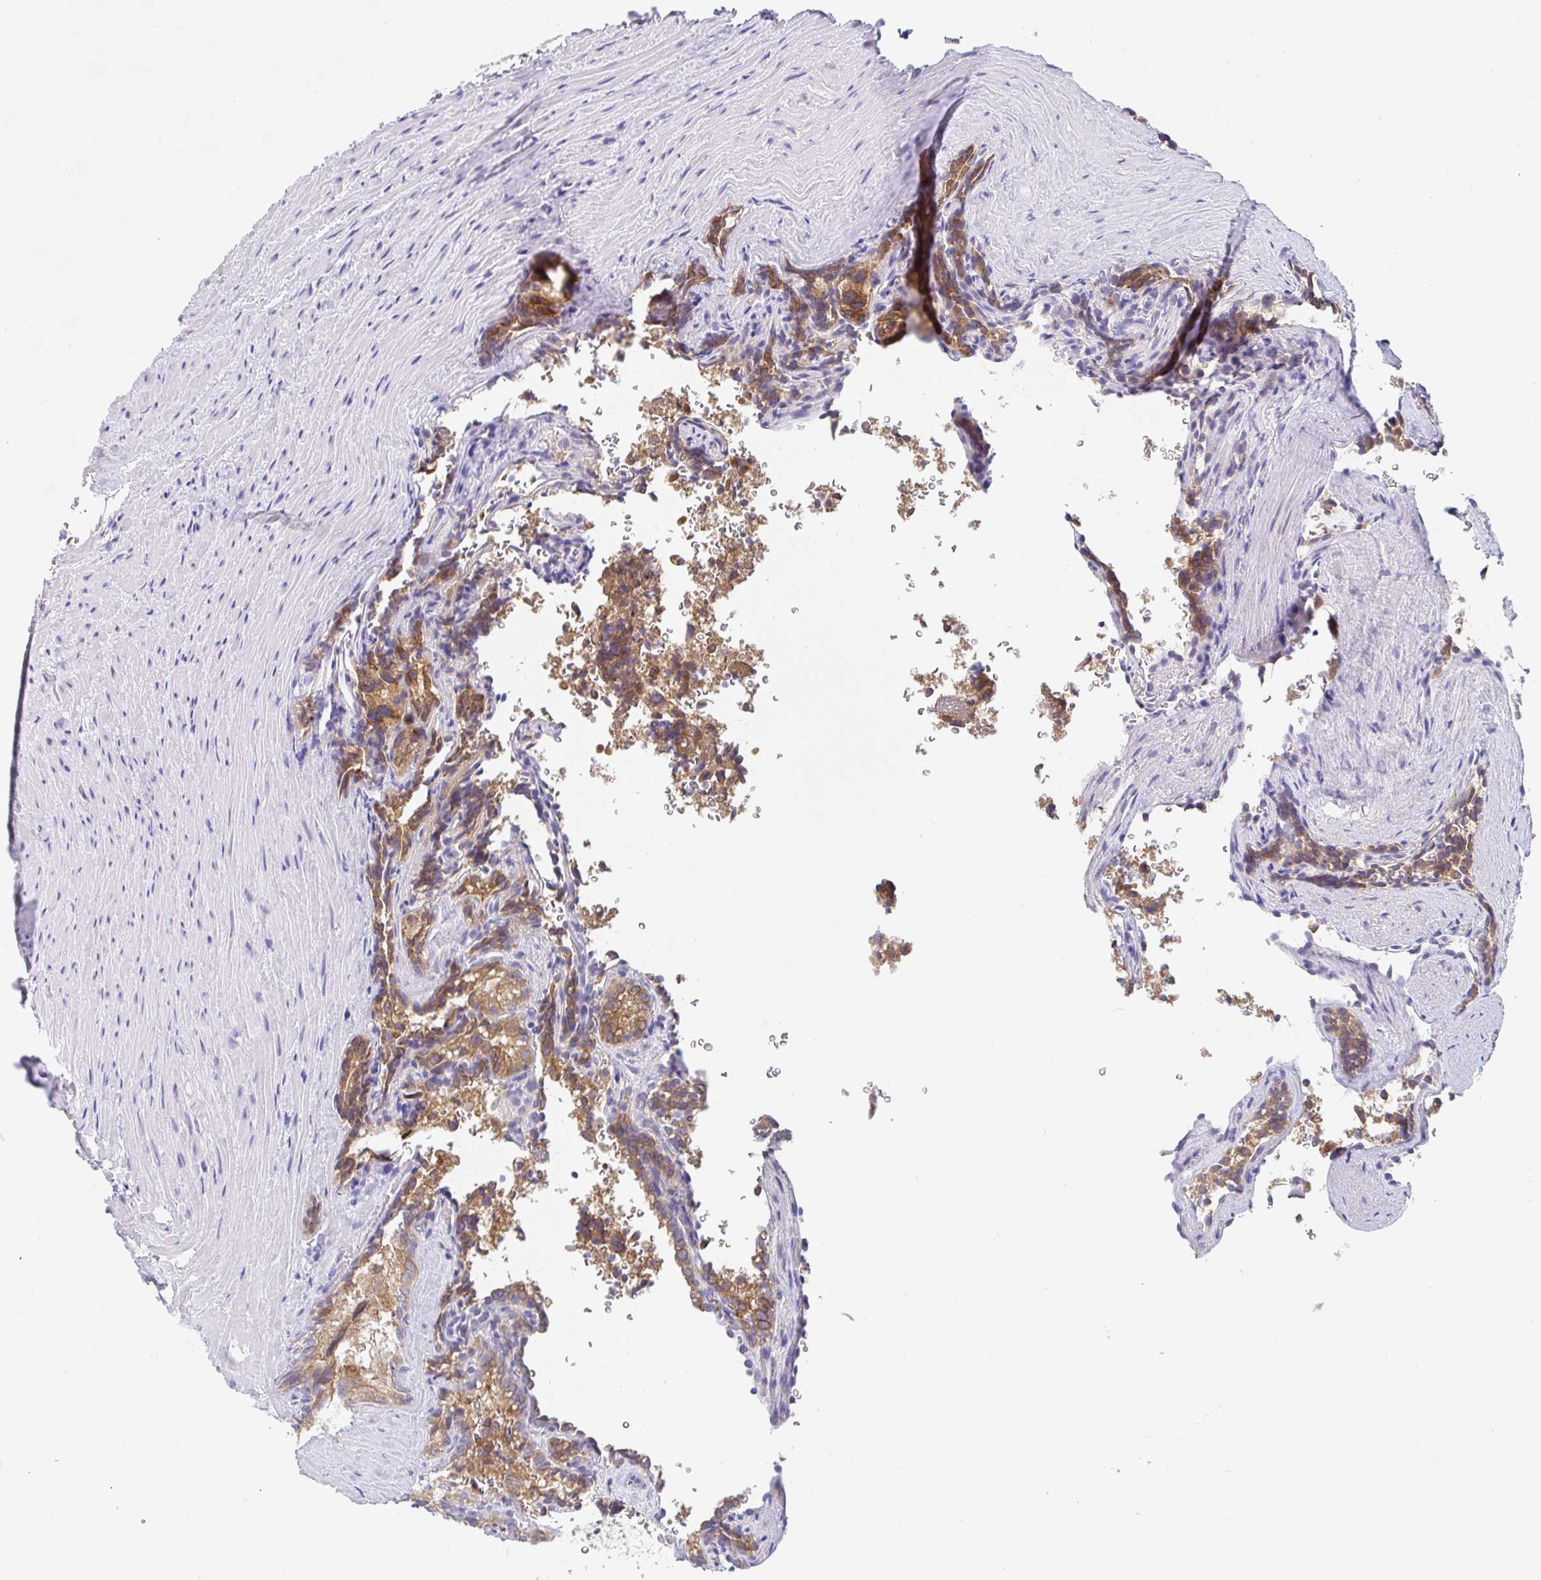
{"staining": {"intensity": "moderate", "quantity": ">75%", "location": "cytoplasmic/membranous"}, "tissue": "seminal vesicle", "cell_type": "Glandular cells", "image_type": "normal", "snomed": [{"axis": "morphology", "description": "Normal tissue, NOS"}, {"axis": "topography", "description": "Seminal veicle"}], "caption": "Immunohistochemistry (IHC) histopathology image of normal seminal vesicle stained for a protein (brown), which displays medium levels of moderate cytoplasmic/membranous positivity in approximately >75% of glandular cells.", "gene": "DERL2", "patient": {"sex": "male", "age": 47}}